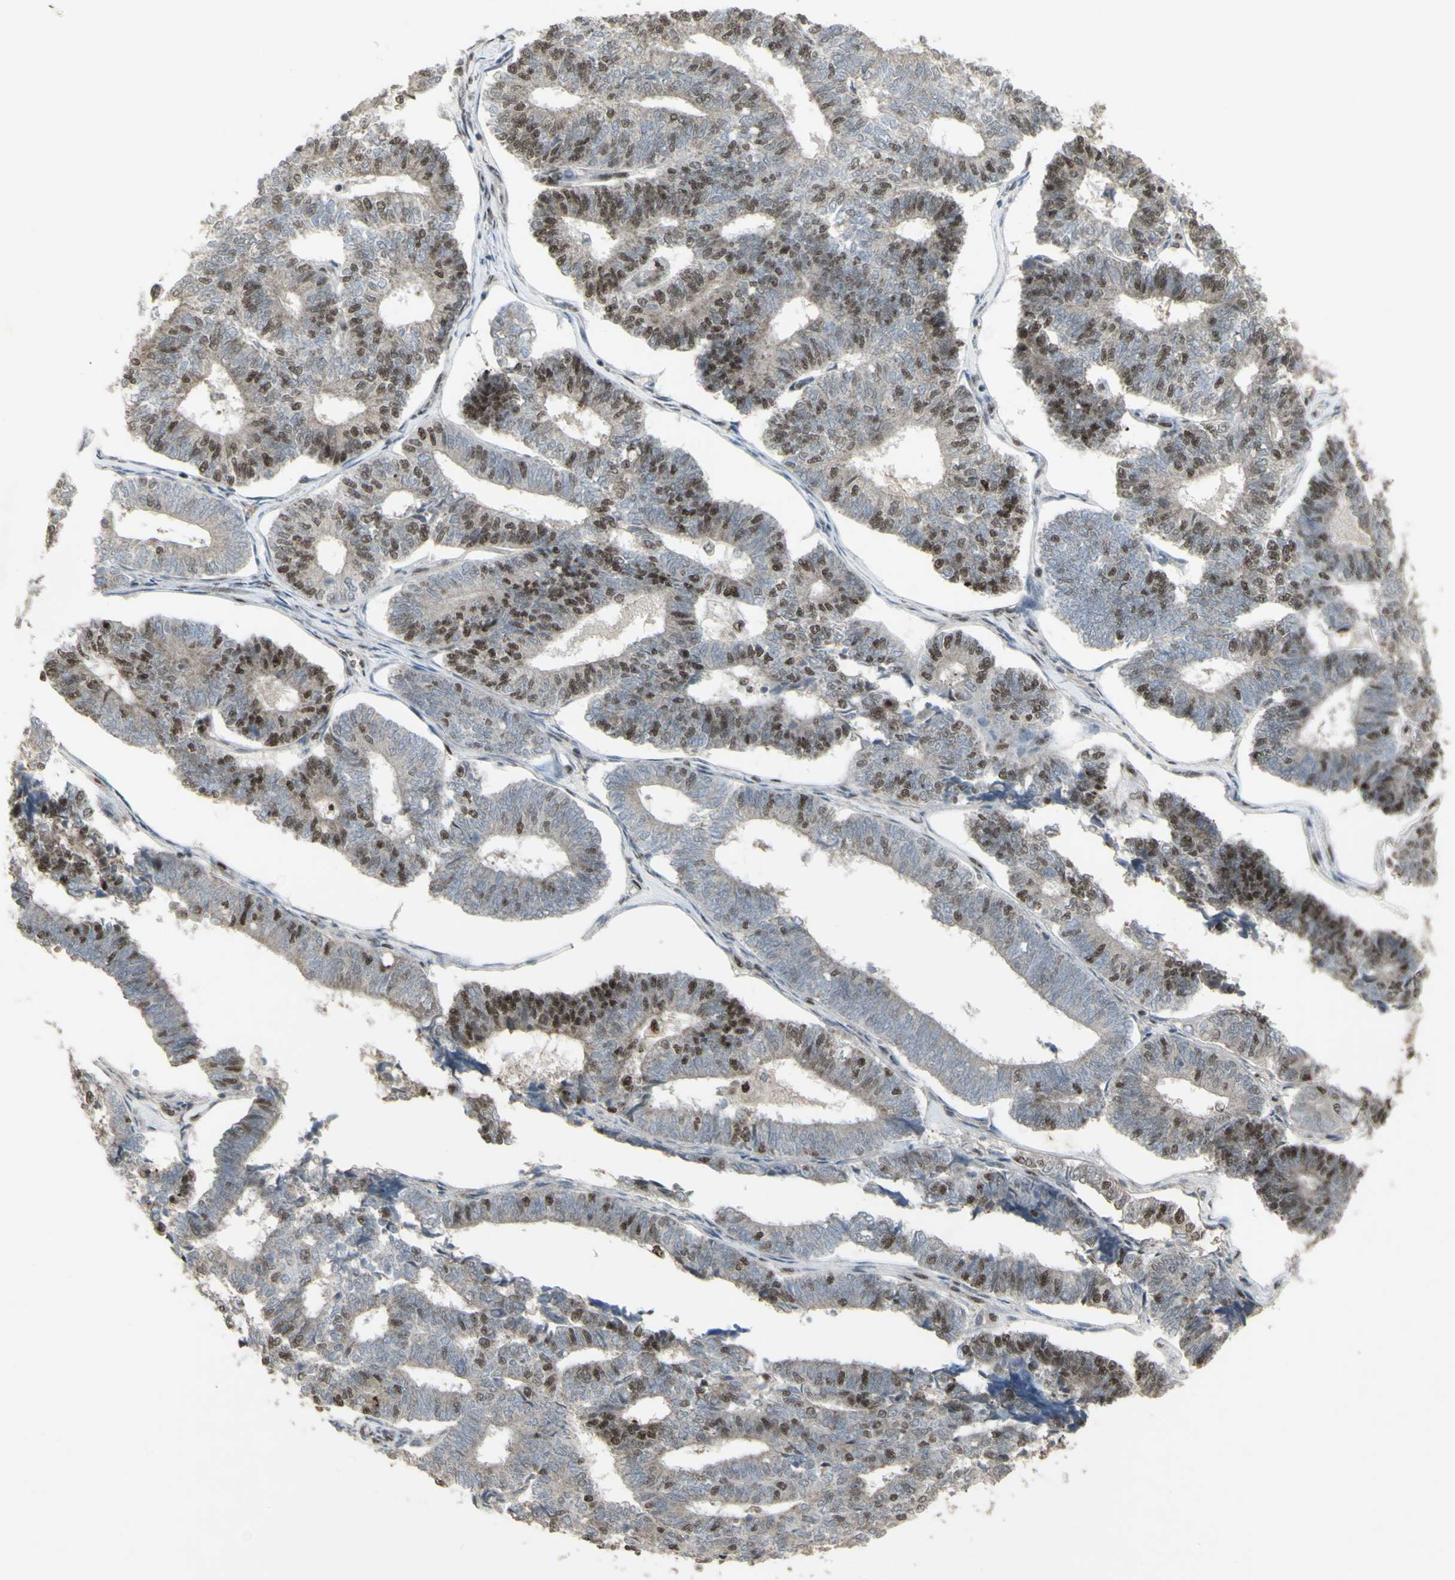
{"staining": {"intensity": "moderate", "quantity": "25%-75%", "location": "nuclear"}, "tissue": "endometrial cancer", "cell_type": "Tumor cells", "image_type": "cancer", "snomed": [{"axis": "morphology", "description": "Adenocarcinoma, NOS"}, {"axis": "topography", "description": "Endometrium"}], "caption": "Endometrial cancer (adenocarcinoma) stained with DAB immunohistochemistry (IHC) reveals medium levels of moderate nuclear positivity in approximately 25%-75% of tumor cells.", "gene": "CCNT1", "patient": {"sex": "female", "age": 70}}